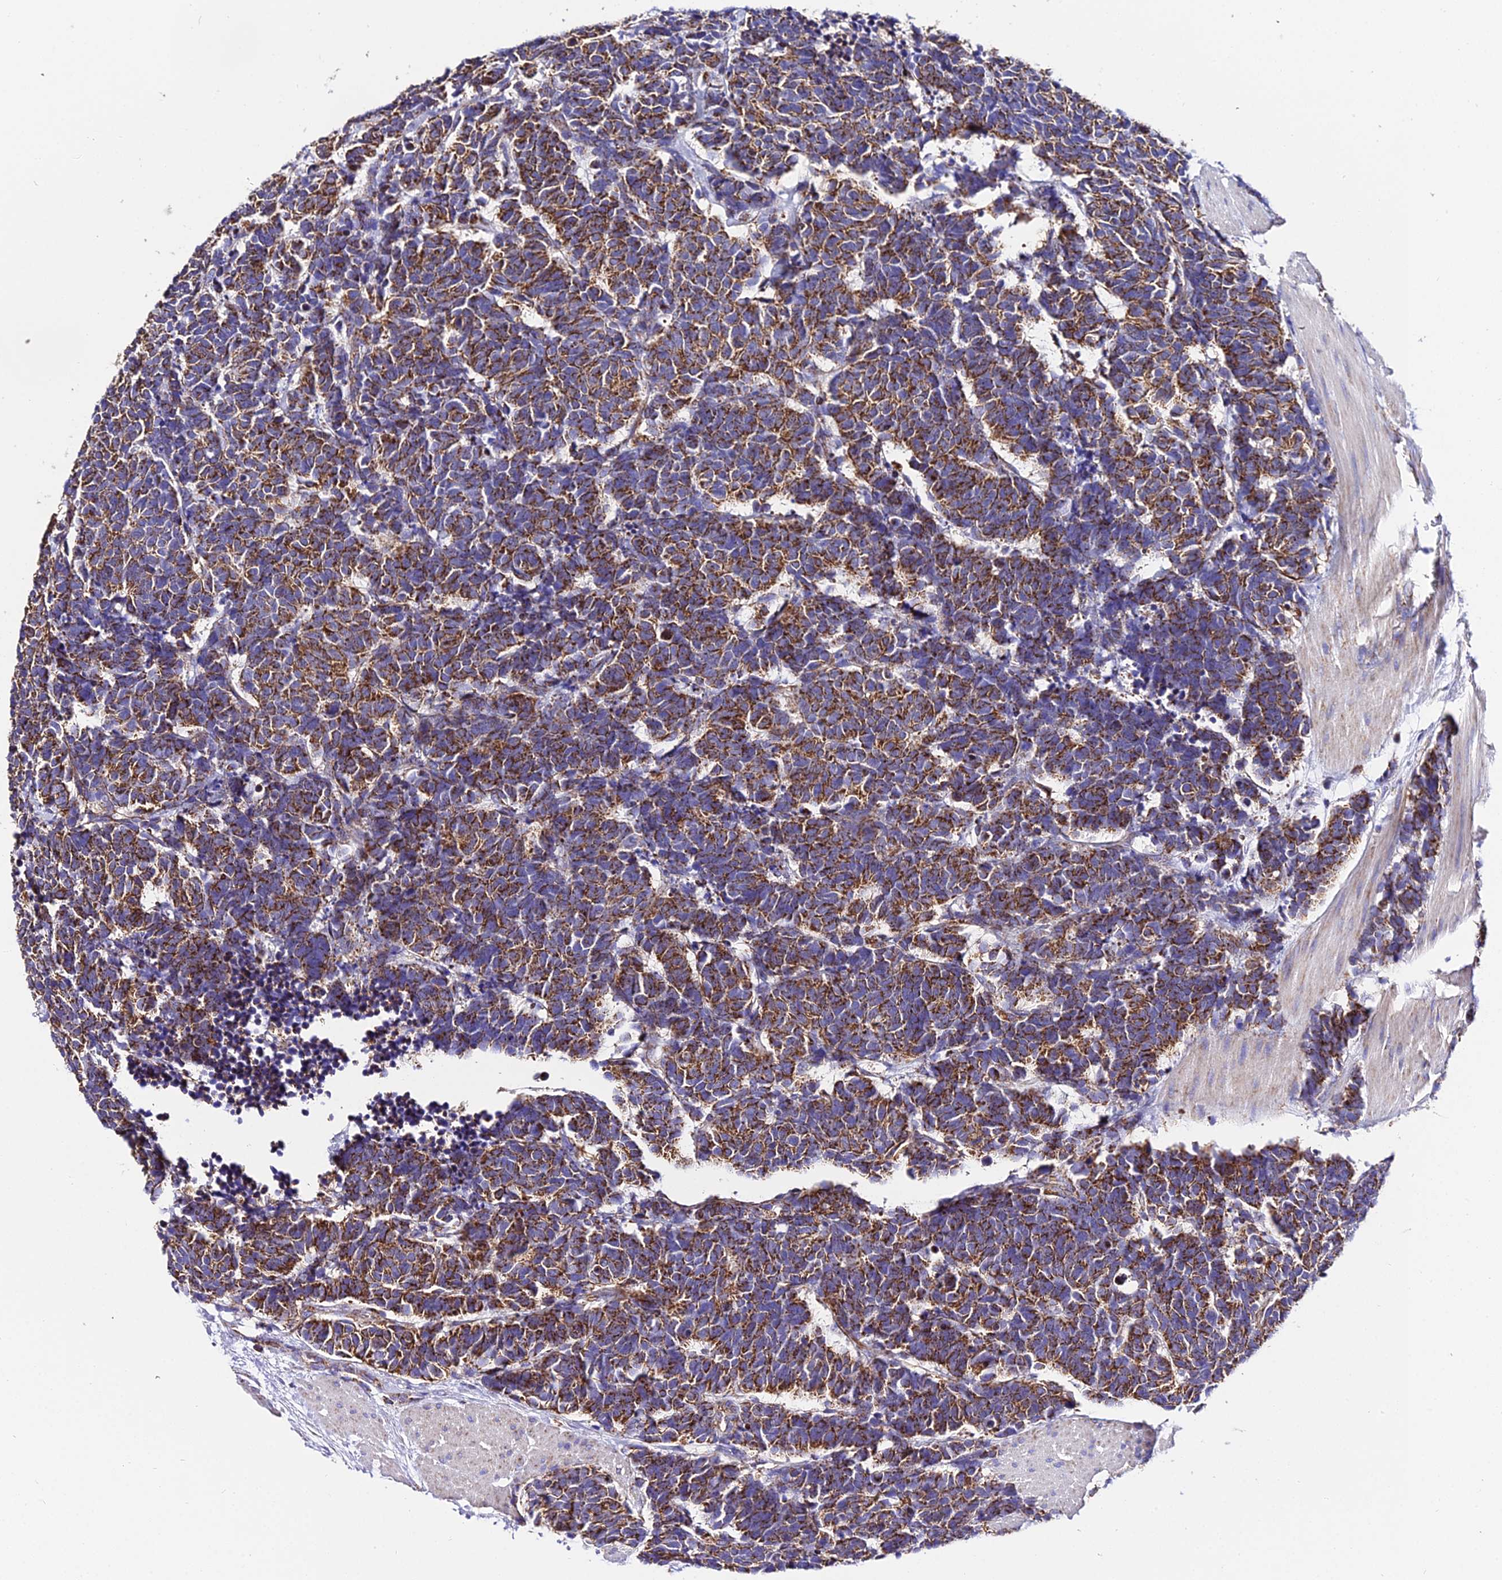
{"staining": {"intensity": "strong", "quantity": ">75%", "location": "cytoplasmic/membranous"}, "tissue": "carcinoid", "cell_type": "Tumor cells", "image_type": "cancer", "snomed": [{"axis": "morphology", "description": "Carcinoma, NOS"}, {"axis": "morphology", "description": "Carcinoid, malignant, NOS"}, {"axis": "topography", "description": "Urinary bladder"}], "caption": "Carcinoid stained for a protein (brown) shows strong cytoplasmic/membranous positive expression in approximately >75% of tumor cells.", "gene": "OCIAD1", "patient": {"sex": "male", "age": 57}}